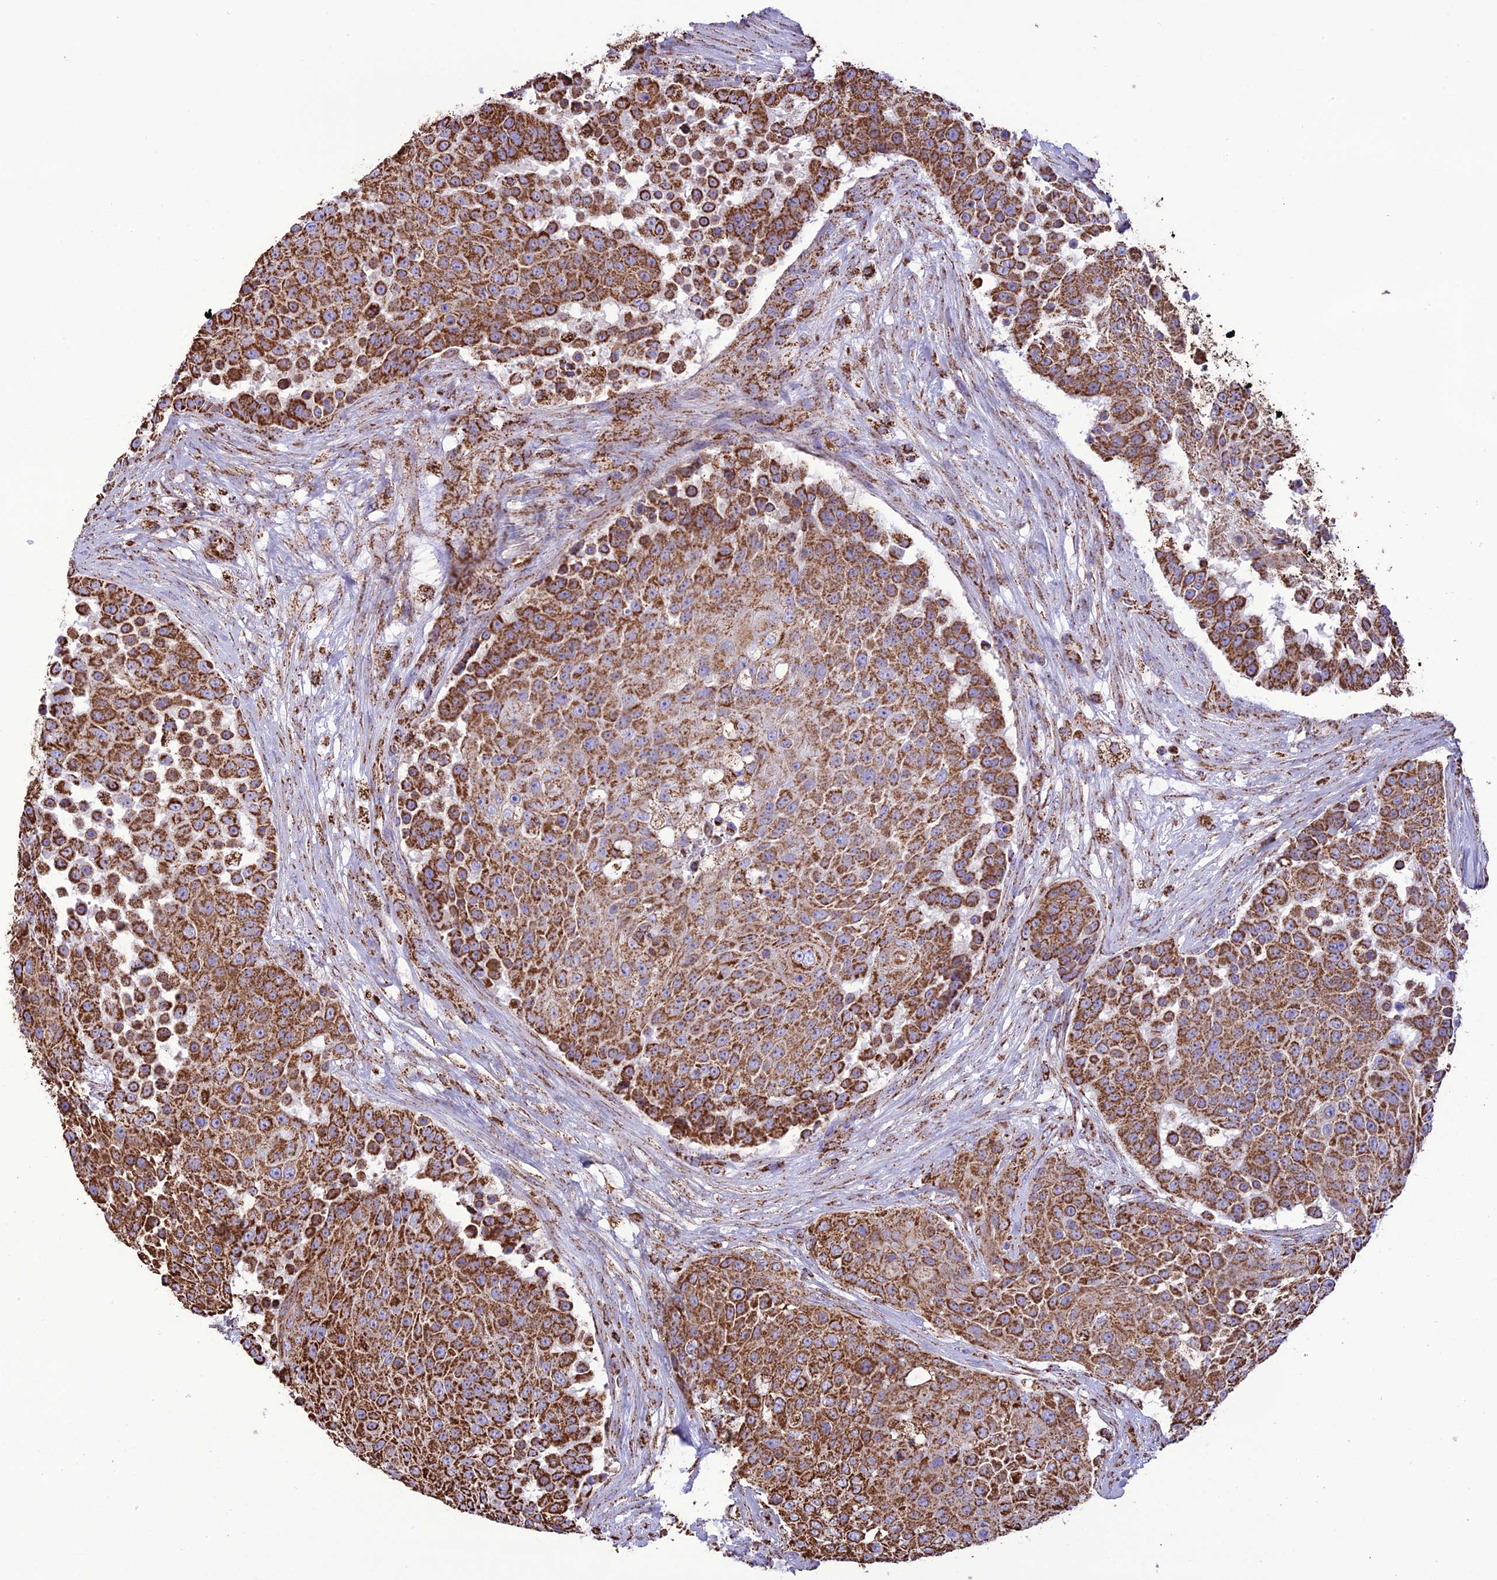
{"staining": {"intensity": "strong", "quantity": ">75%", "location": "cytoplasmic/membranous"}, "tissue": "urothelial cancer", "cell_type": "Tumor cells", "image_type": "cancer", "snomed": [{"axis": "morphology", "description": "Urothelial carcinoma, High grade"}, {"axis": "topography", "description": "Urinary bladder"}], "caption": "IHC (DAB (3,3'-diaminobenzidine)) staining of urothelial cancer reveals strong cytoplasmic/membranous protein positivity in about >75% of tumor cells.", "gene": "NDUFAF1", "patient": {"sex": "female", "age": 63}}